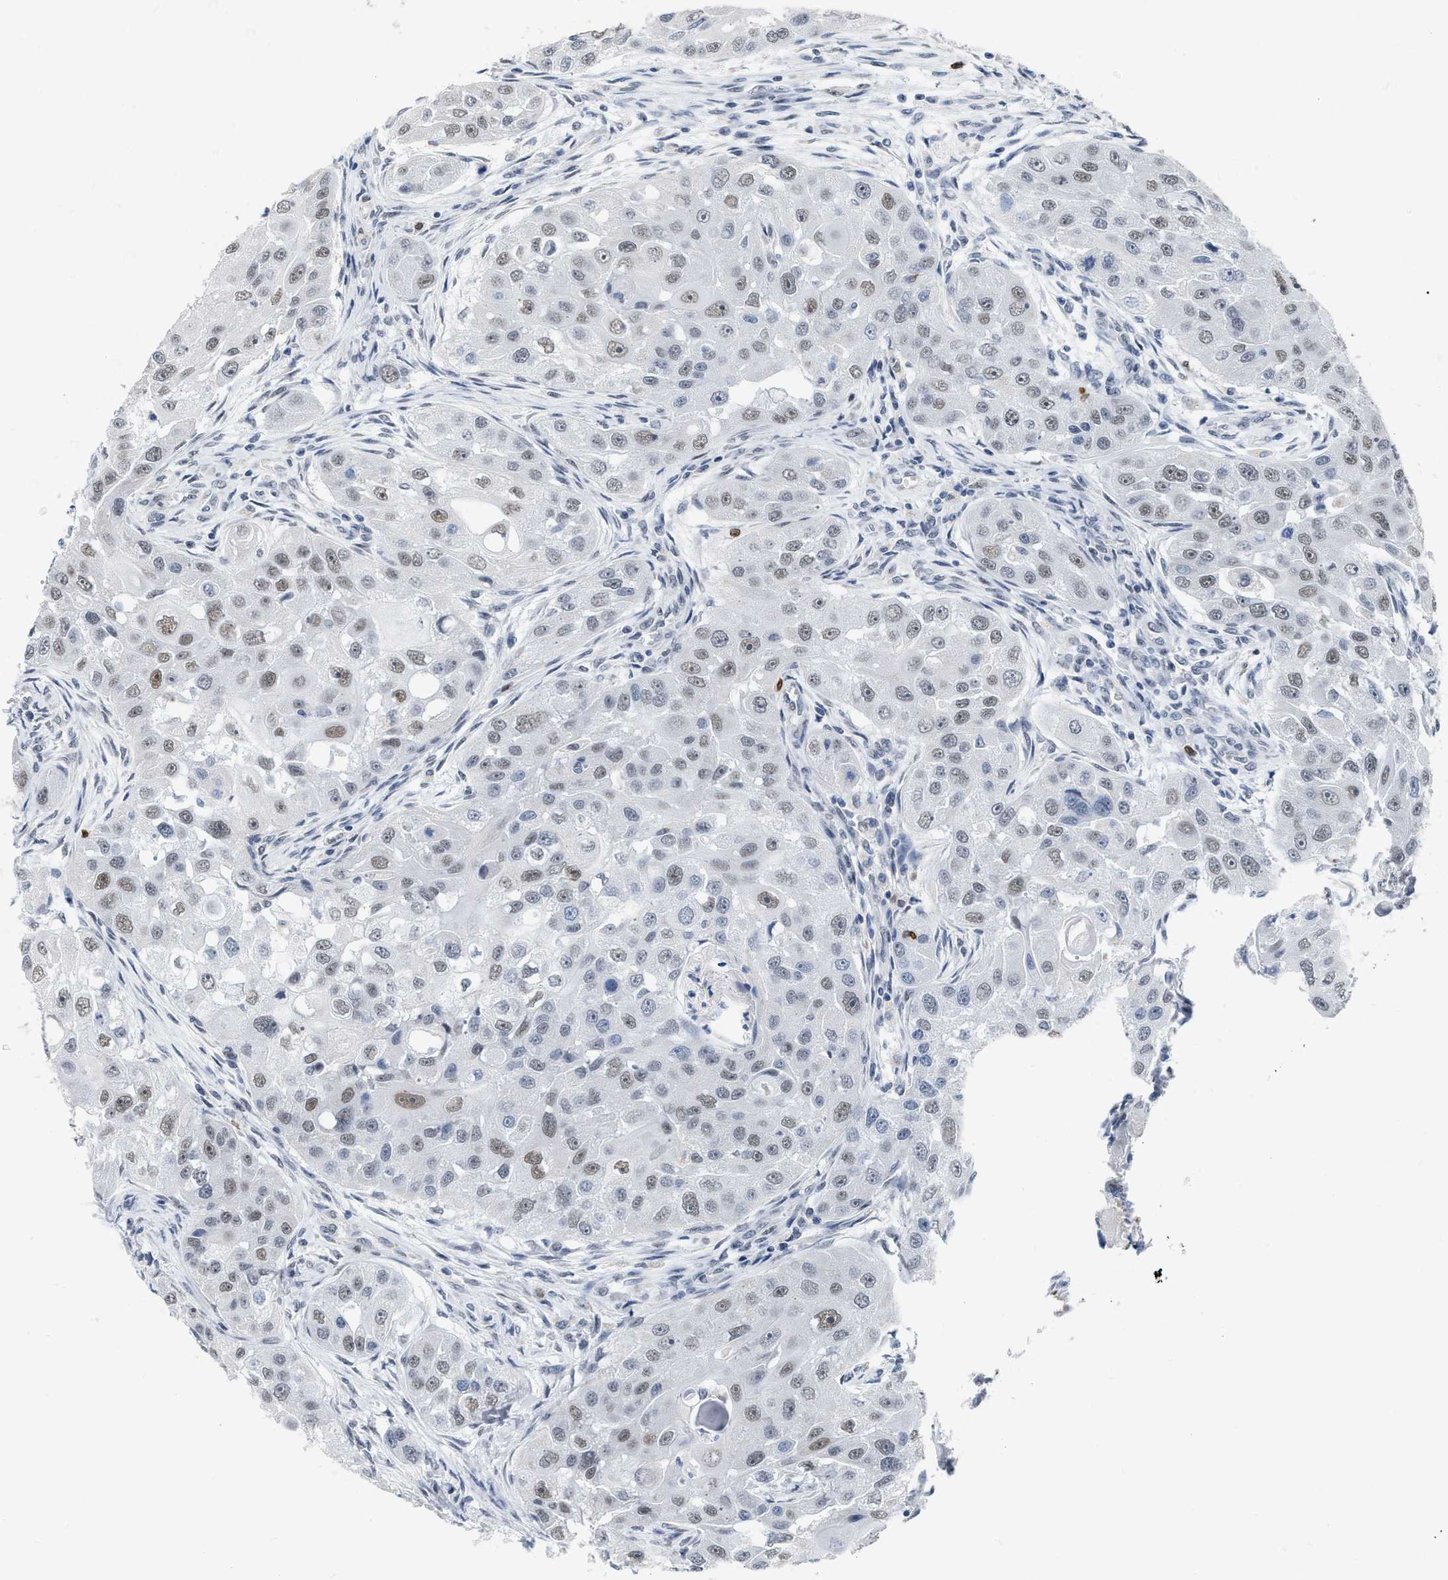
{"staining": {"intensity": "weak", "quantity": ">75%", "location": "nuclear"}, "tissue": "head and neck cancer", "cell_type": "Tumor cells", "image_type": "cancer", "snomed": [{"axis": "morphology", "description": "Normal tissue, NOS"}, {"axis": "morphology", "description": "Squamous cell carcinoma, NOS"}, {"axis": "topography", "description": "Skeletal muscle"}, {"axis": "topography", "description": "Head-Neck"}], "caption": "IHC photomicrograph of human head and neck squamous cell carcinoma stained for a protein (brown), which reveals low levels of weak nuclear positivity in about >75% of tumor cells.", "gene": "XIRP1", "patient": {"sex": "male", "age": 51}}